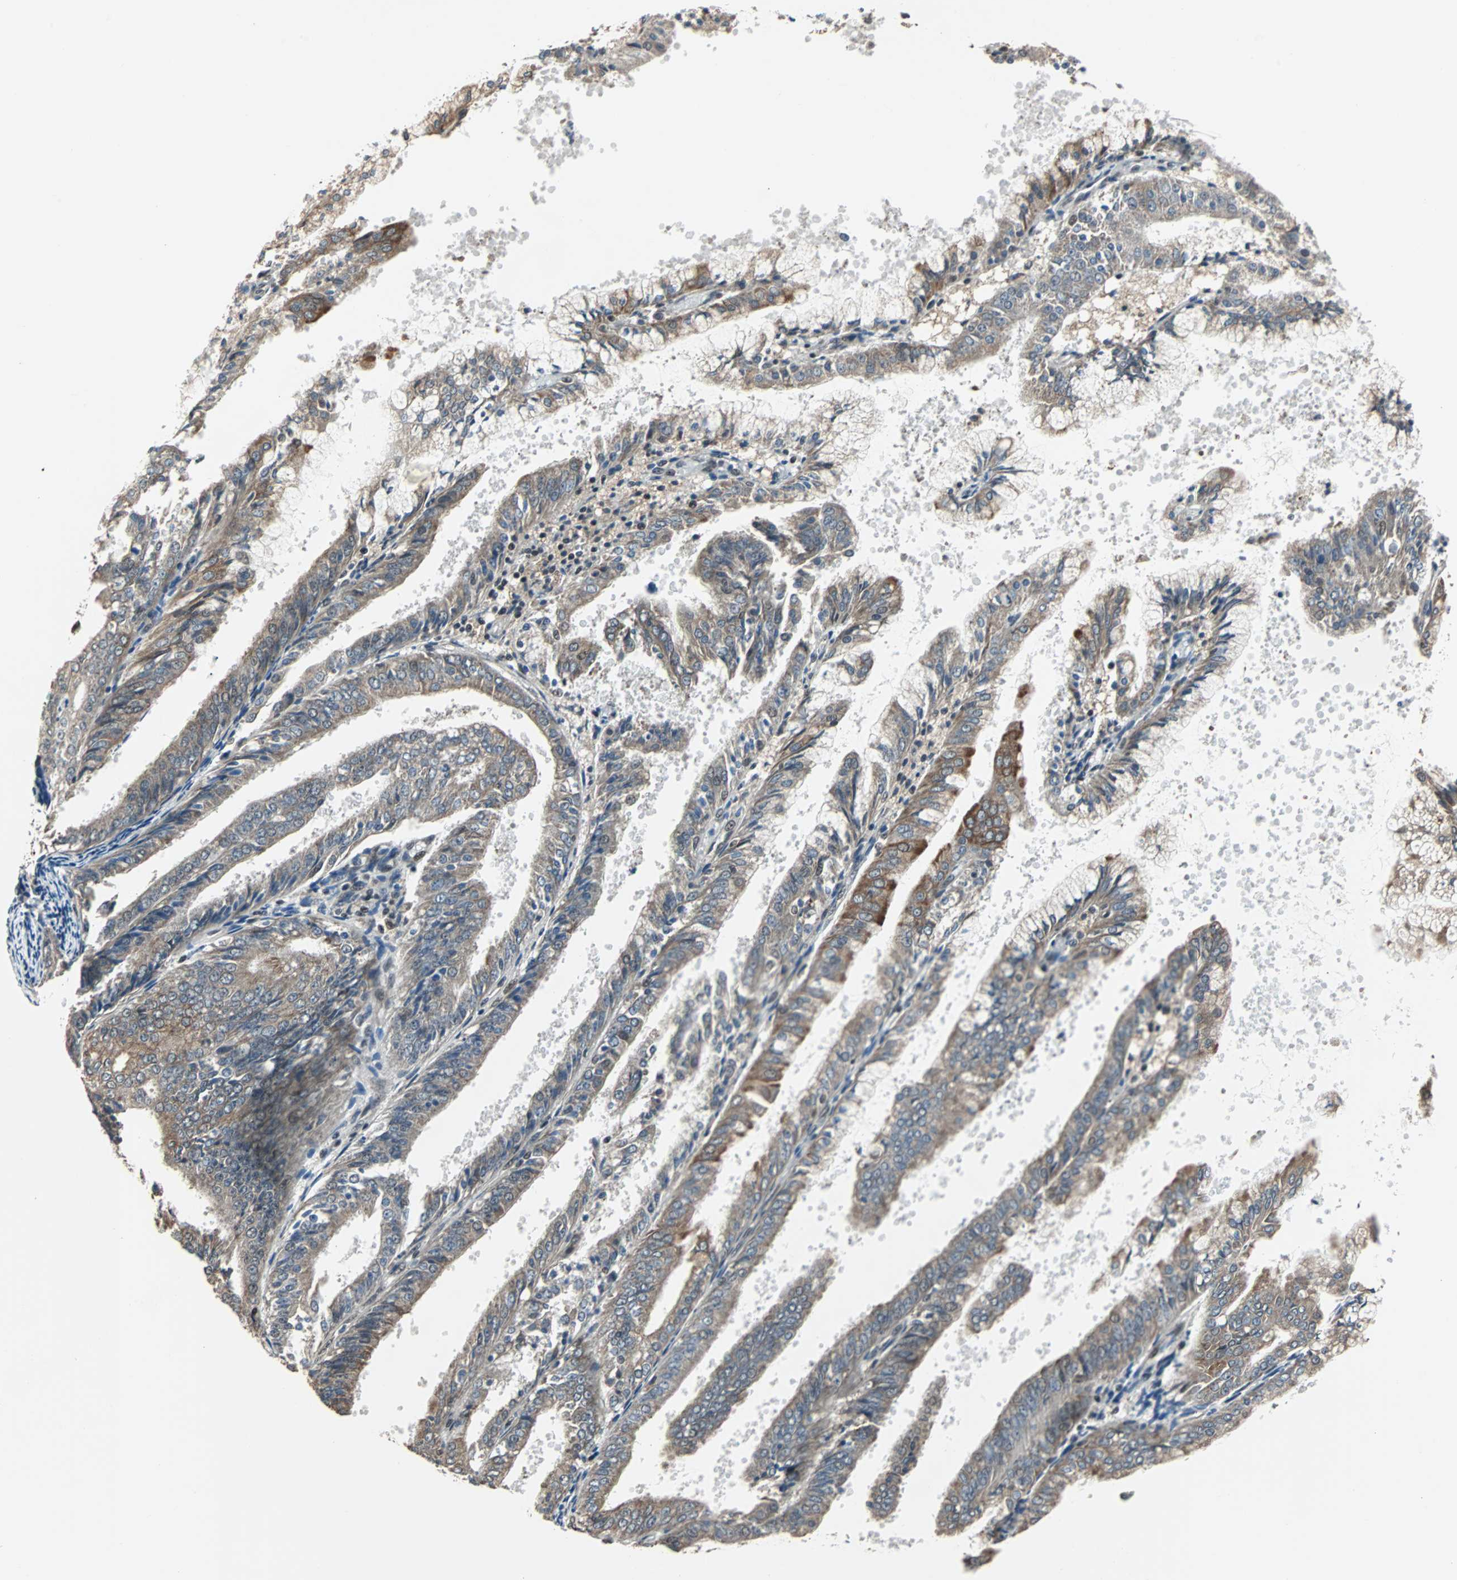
{"staining": {"intensity": "moderate", "quantity": ">75%", "location": "cytoplasmic/membranous"}, "tissue": "endometrial cancer", "cell_type": "Tumor cells", "image_type": "cancer", "snomed": [{"axis": "morphology", "description": "Adenocarcinoma, NOS"}, {"axis": "topography", "description": "Endometrium"}], "caption": "Moderate cytoplasmic/membranous expression for a protein is identified in approximately >75% of tumor cells of endometrial cancer (adenocarcinoma) using immunohistochemistry (IHC).", "gene": "TERF2IP", "patient": {"sex": "female", "age": 63}}